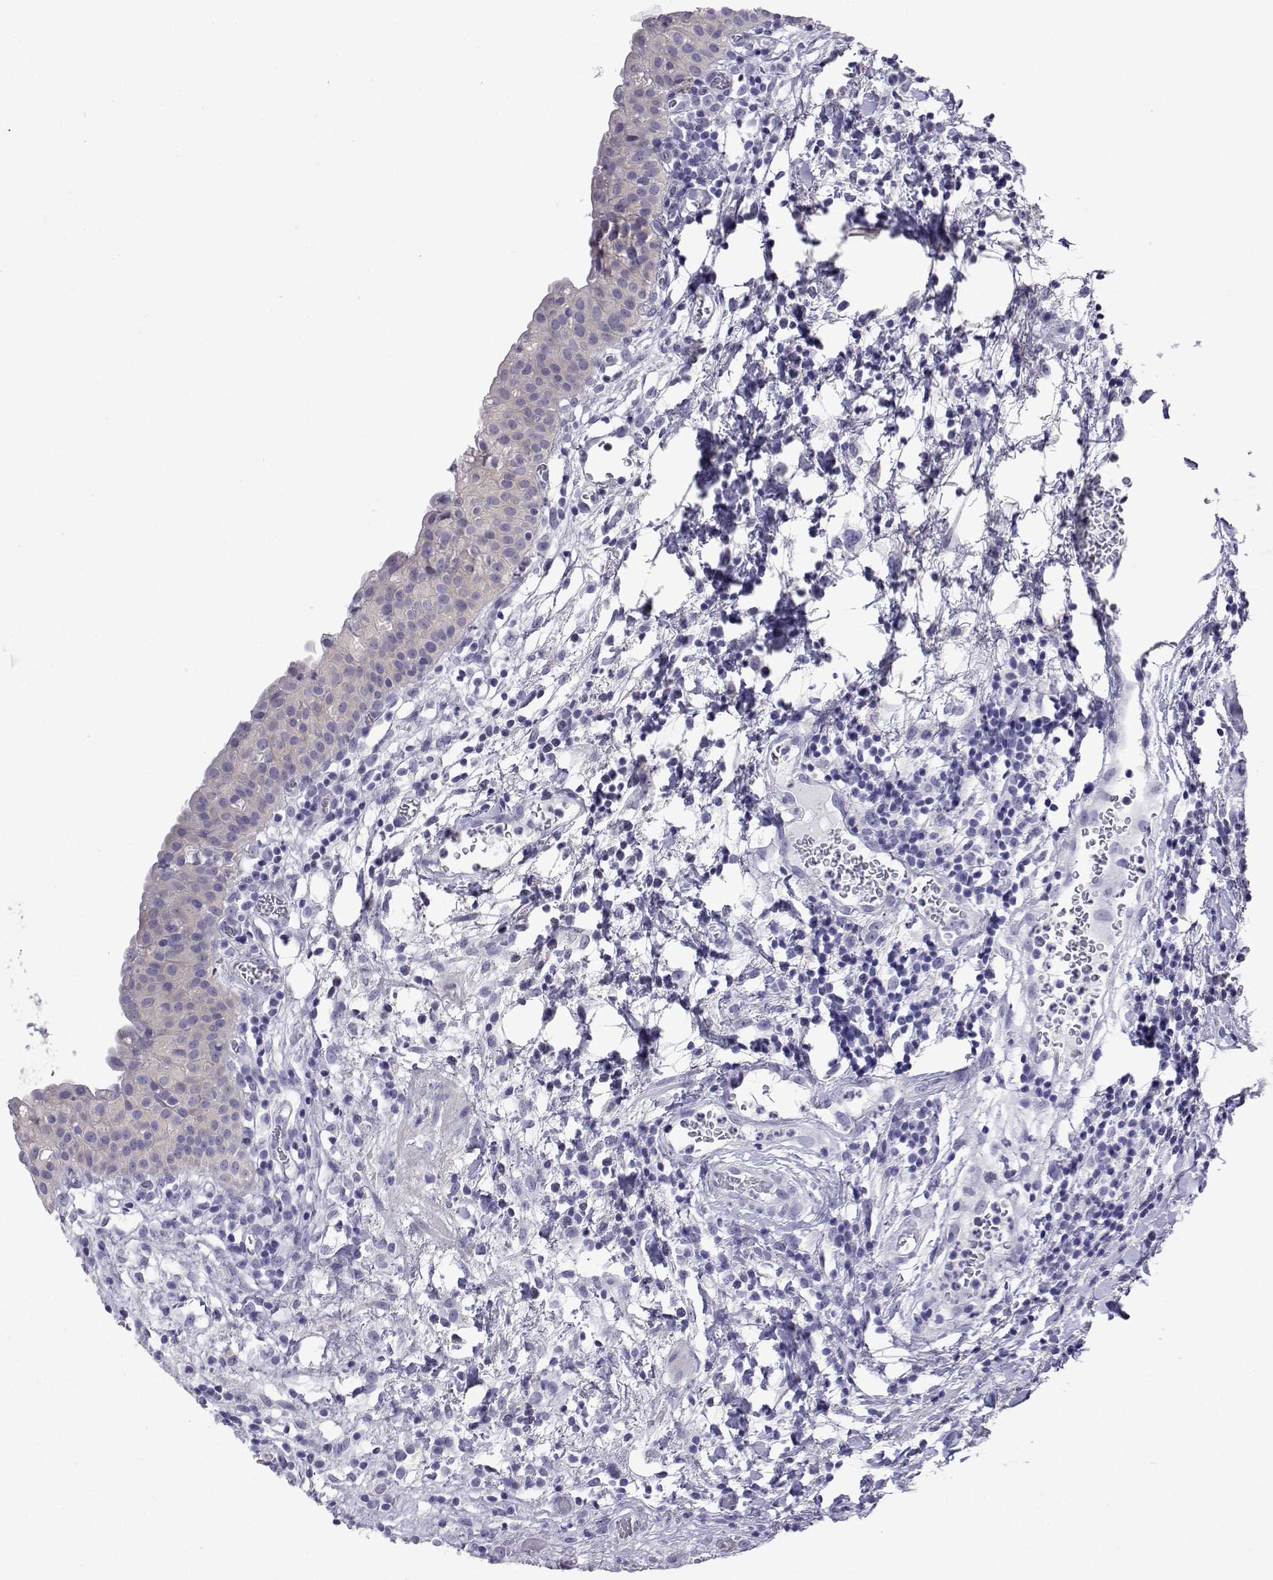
{"staining": {"intensity": "negative", "quantity": "none", "location": "none"}, "tissue": "urinary bladder", "cell_type": "Urothelial cells", "image_type": "normal", "snomed": [{"axis": "morphology", "description": "Normal tissue, NOS"}, {"axis": "morphology", "description": "Inflammation, NOS"}, {"axis": "topography", "description": "Urinary bladder"}], "caption": "Immunohistochemical staining of unremarkable urinary bladder reveals no significant staining in urothelial cells. (DAB (3,3'-diaminobenzidine) IHC visualized using brightfield microscopy, high magnification).", "gene": "PLIN4", "patient": {"sex": "male", "age": 57}}